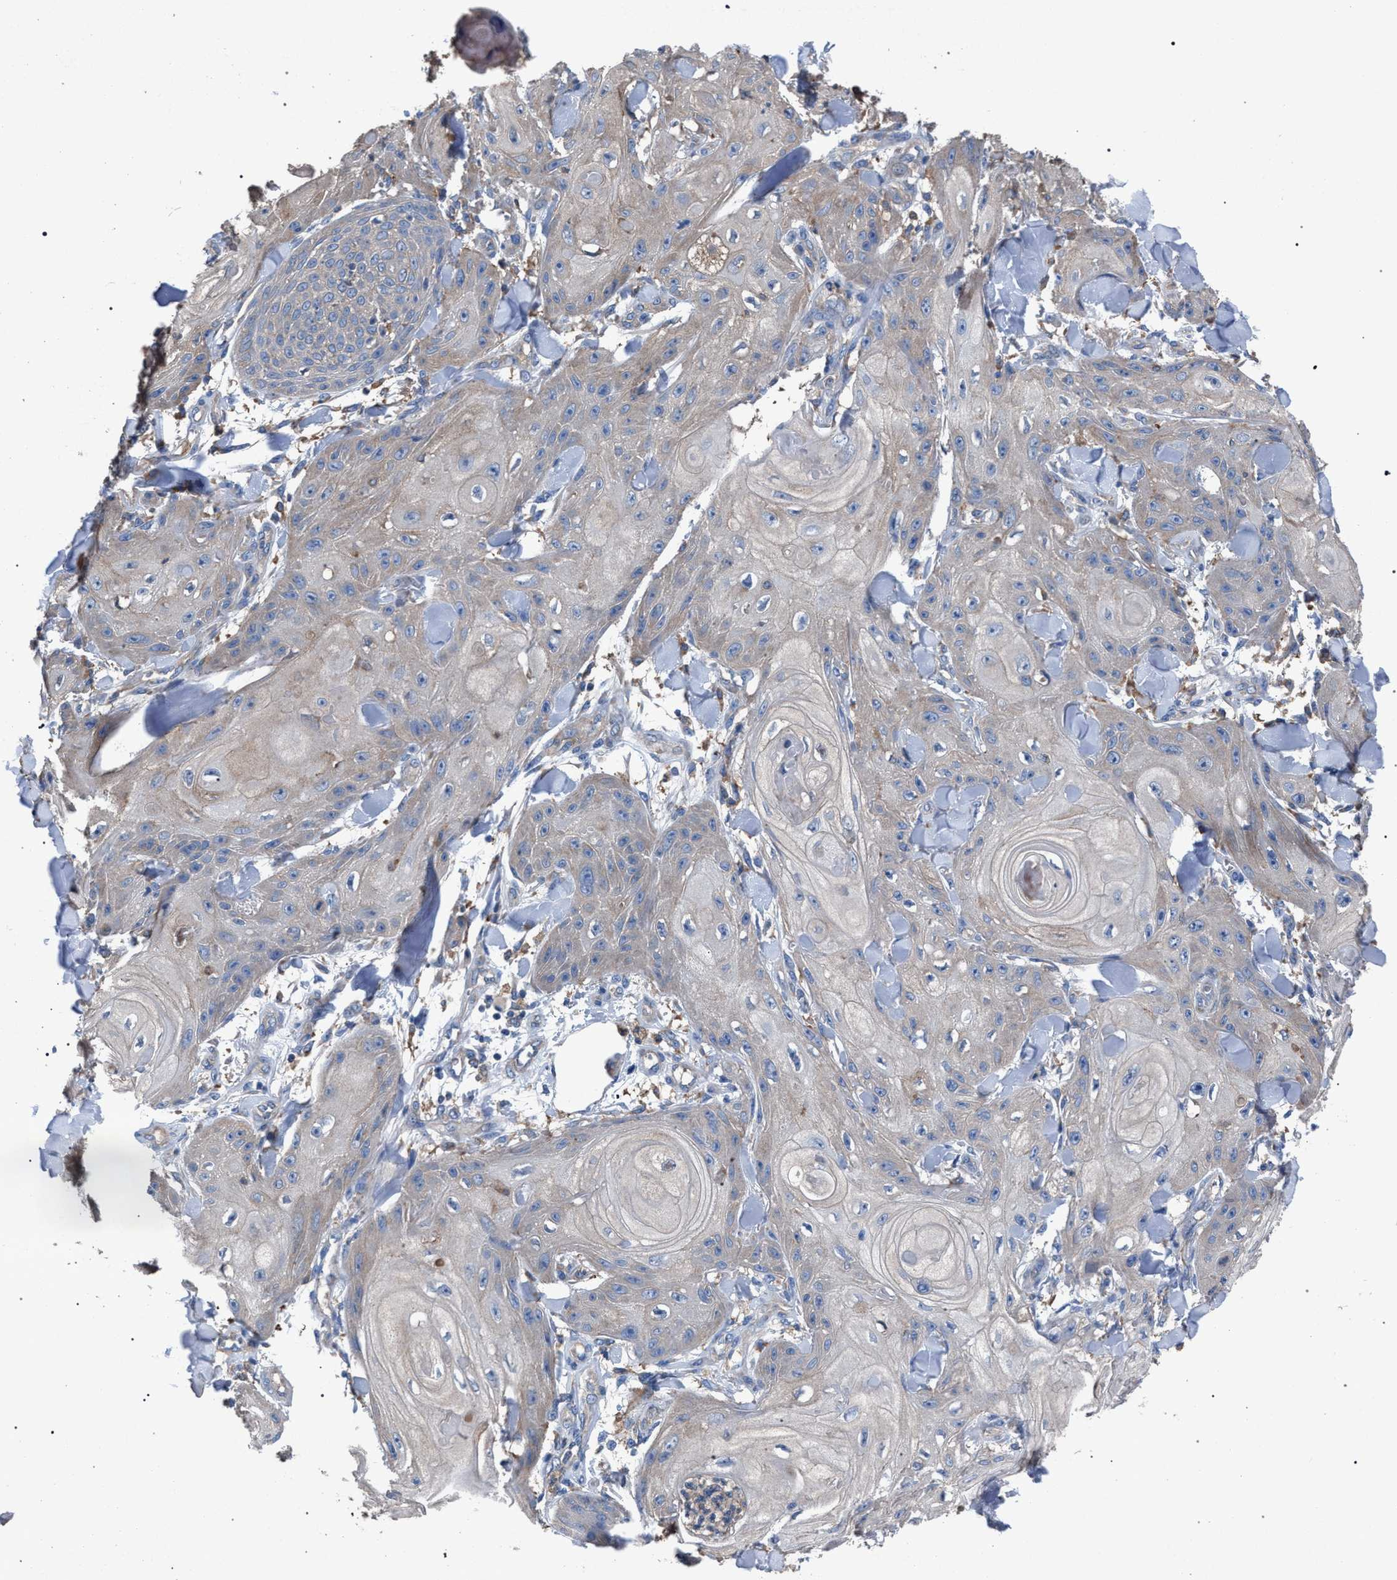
{"staining": {"intensity": "weak", "quantity": "<25%", "location": "cytoplasmic/membranous"}, "tissue": "skin cancer", "cell_type": "Tumor cells", "image_type": "cancer", "snomed": [{"axis": "morphology", "description": "Squamous cell carcinoma, NOS"}, {"axis": "topography", "description": "Skin"}], "caption": "Immunohistochemical staining of squamous cell carcinoma (skin) reveals no significant staining in tumor cells.", "gene": "ATP6V0A1", "patient": {"sex": "male", "age": 74}}